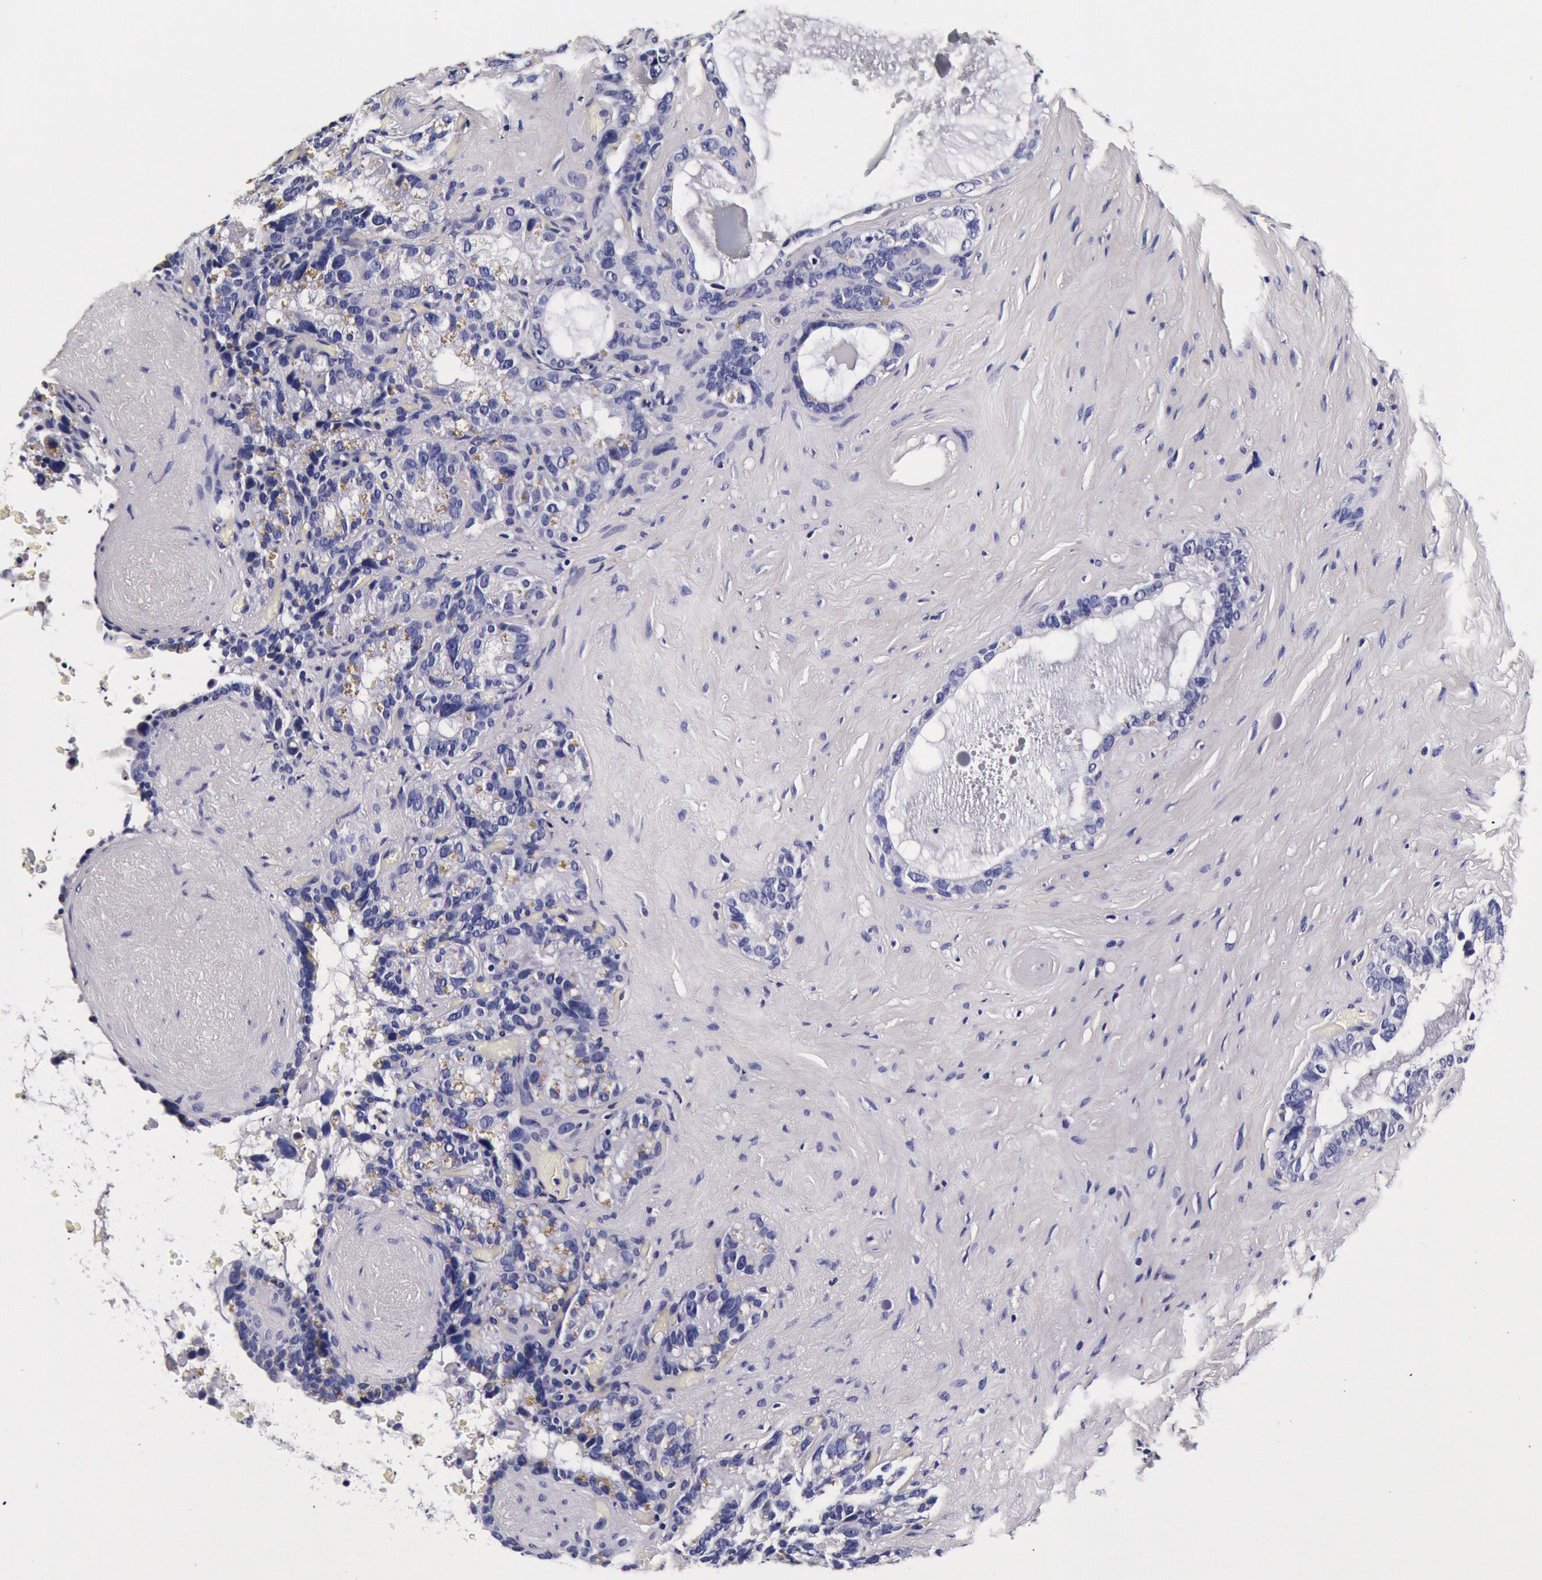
{"staining": {"intensity": "negative", "quantity": "none", "location": "none"}, "tissue": "seminal vesicle", "cell_type": "Glandular cells", "image_type": "normal", "snomed": [{"axis": "morphology", "description": "Normal tissue, NOS"}, {"axis": "topography", "description": "Seminal veicle"}], "caption": "Immunohistochemistry (IHC) image of normal seminal vesicle: seminal vesicle stained with DAB (3,3'-diaminobenzidine) demonstrates no significant protein staining in glandular cells.", "gene": "CCDC22", "patient": {"sex": "male", "age": 63}}